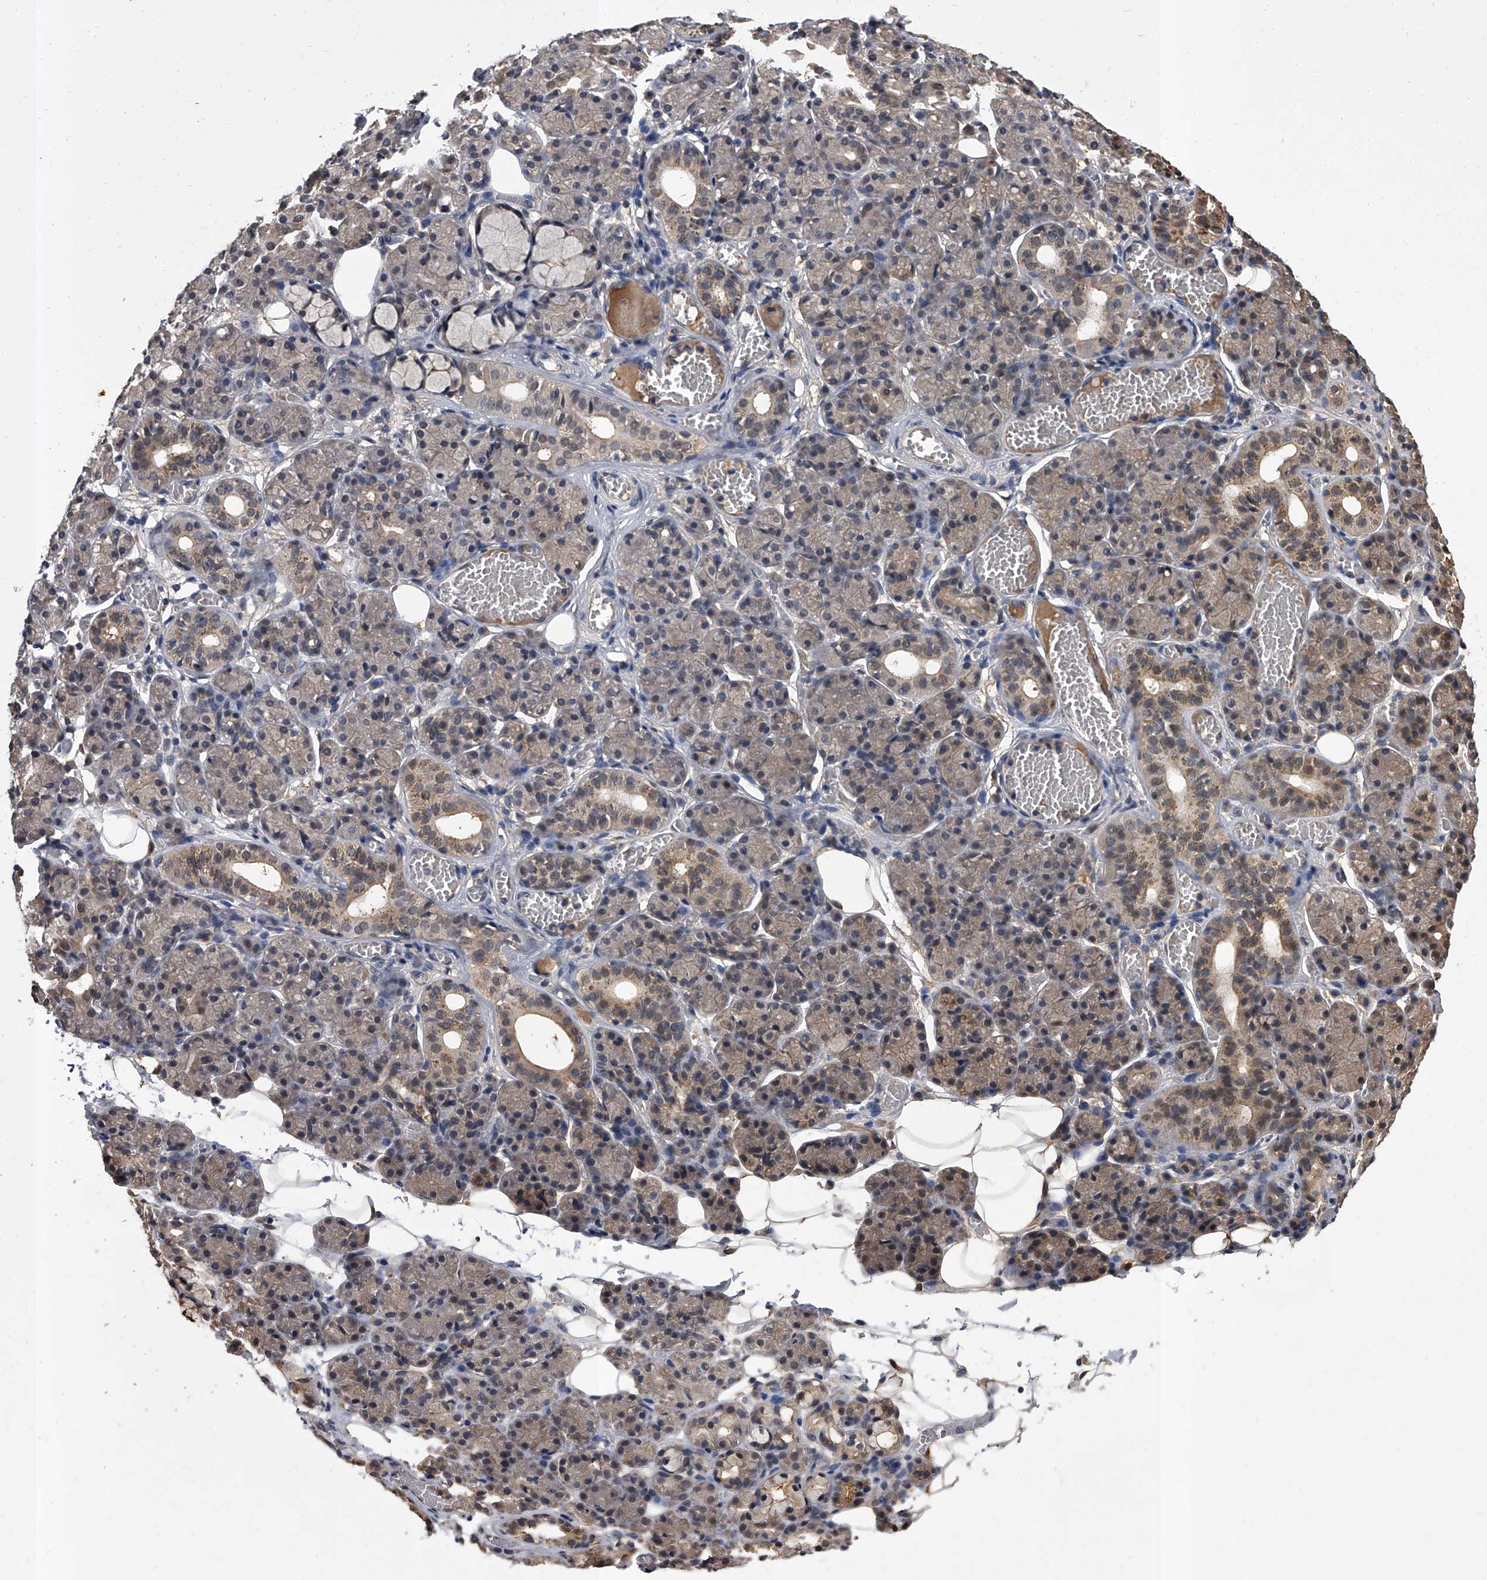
{"staining": {"intensity": "moderate", "quantity": "25%-75%", "location": "cytoplasmic/membranous"}, "tissue": "salivary gland", "cell_type": "Glandular cells", "image_type": "normal", "snomed": [{"axis": "morphology", "description": "Normal tissue, NOS"}, {"axis": "topography", "description": "Salivary gland"}], "caption": "Immunohistochemistry (DAB (3,3'-diaminobenzidine)) staining of normal salivary gland reveals moderate cytoplasmic/membranous protein expression in about 25%-75% of glandular cells.", "gene": "SLC18B1", "patient": {"sex": "male", "age": 63}}